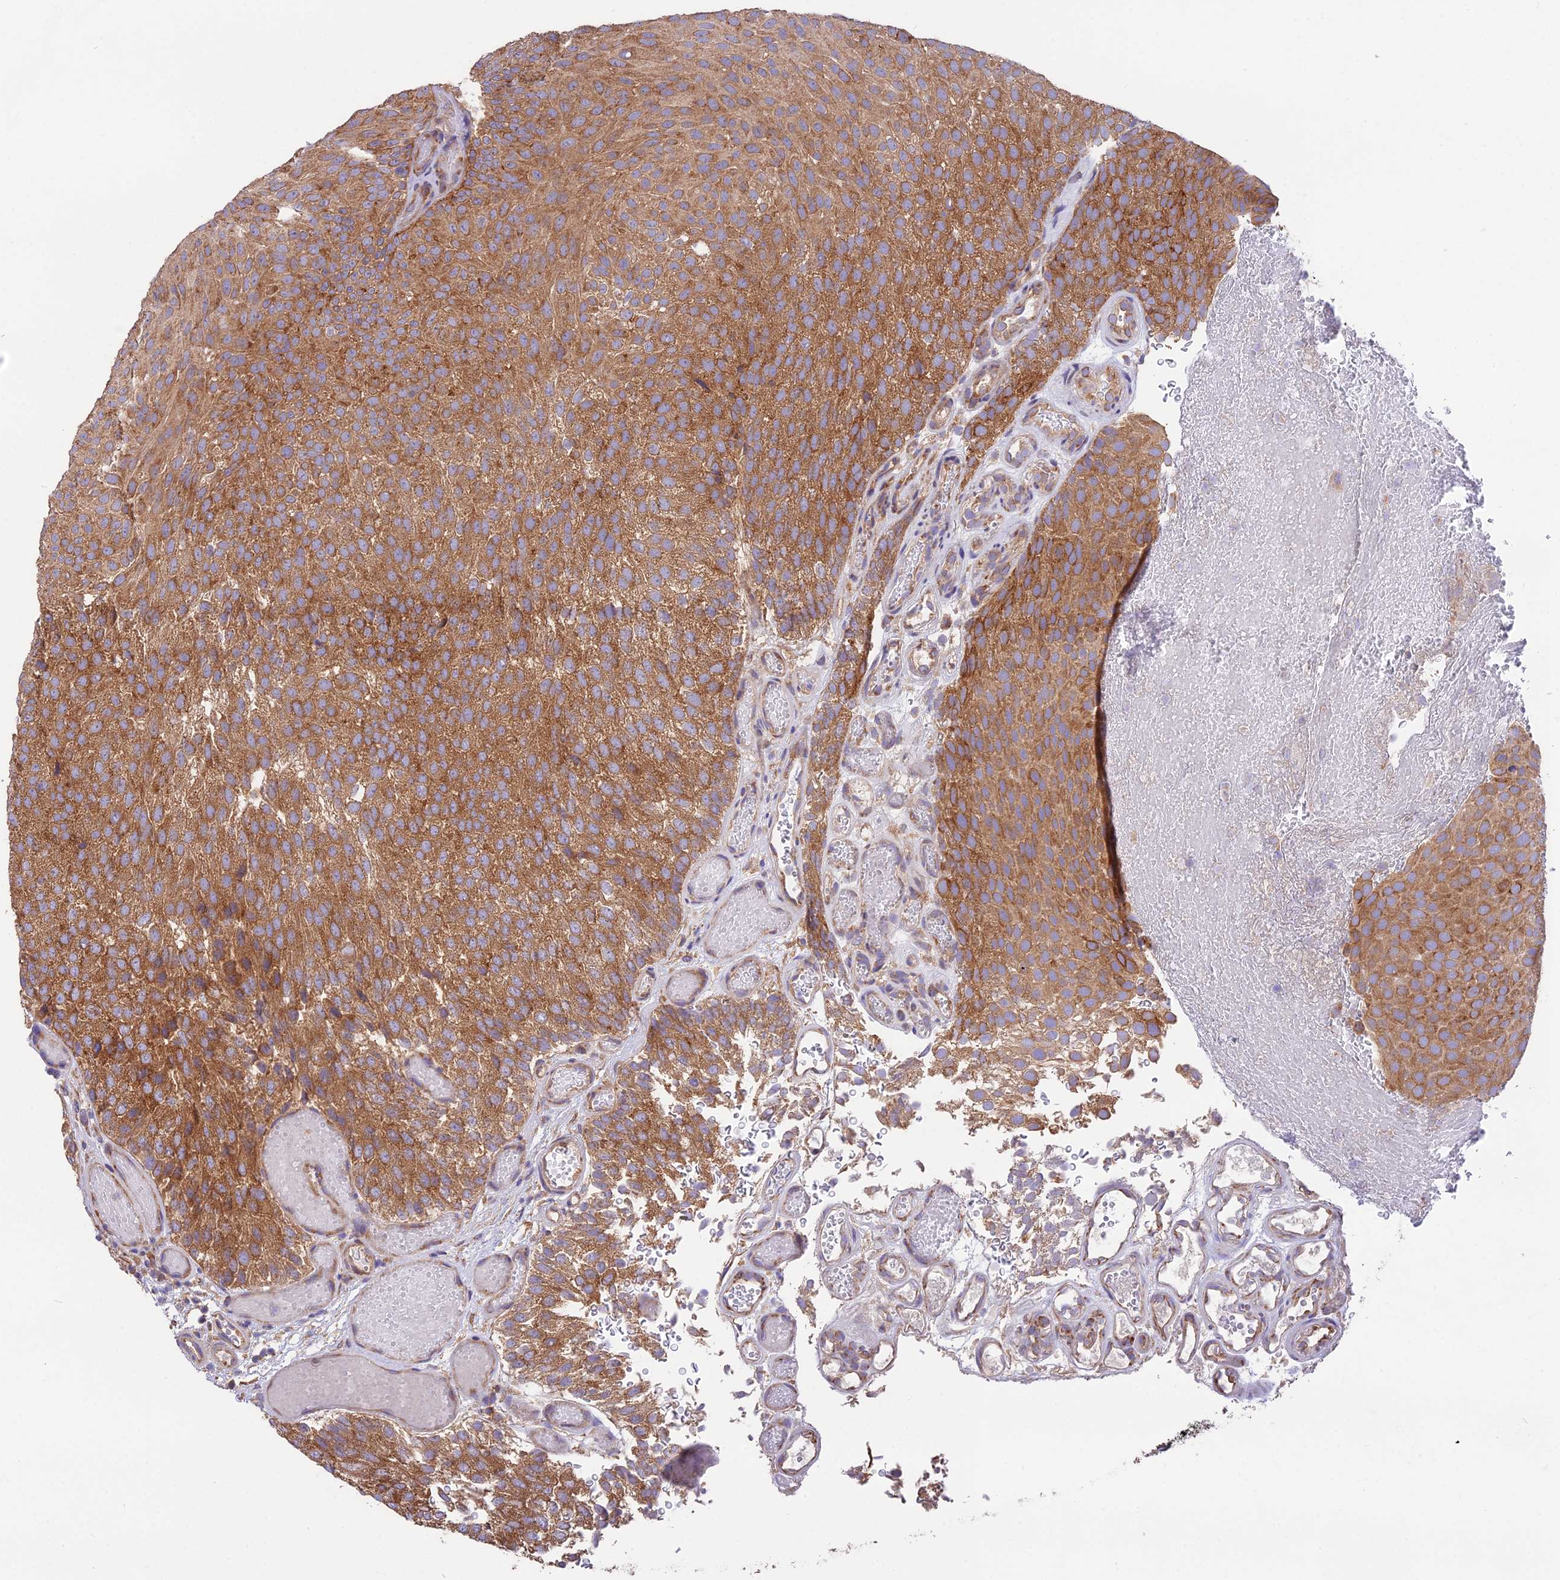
{"staining": {"intensity": "strong", "quantity": ">75%", "location": "cytoplasmic/membranous"}, "tissue": "urothelial cancer", "cell_type": "Tumor cells", "image_type": "cancer", "snomed": [{"axis": "morphology", "description": "Urothelial carcinoma, Low grade"}, {"axis": "topography", "description": "Urinary bladder"}], "caption": "Immunohistochemical staining of urothelial cancer demonstrates high levels of strong cytoplasmic/membranous protein positivity in about >75% of tumor cells. The protein is shown in brown color, while the nuclei are stained blue.", "gene": "BLOC1S4", "patient": {"sex": "male", "age": 78}}